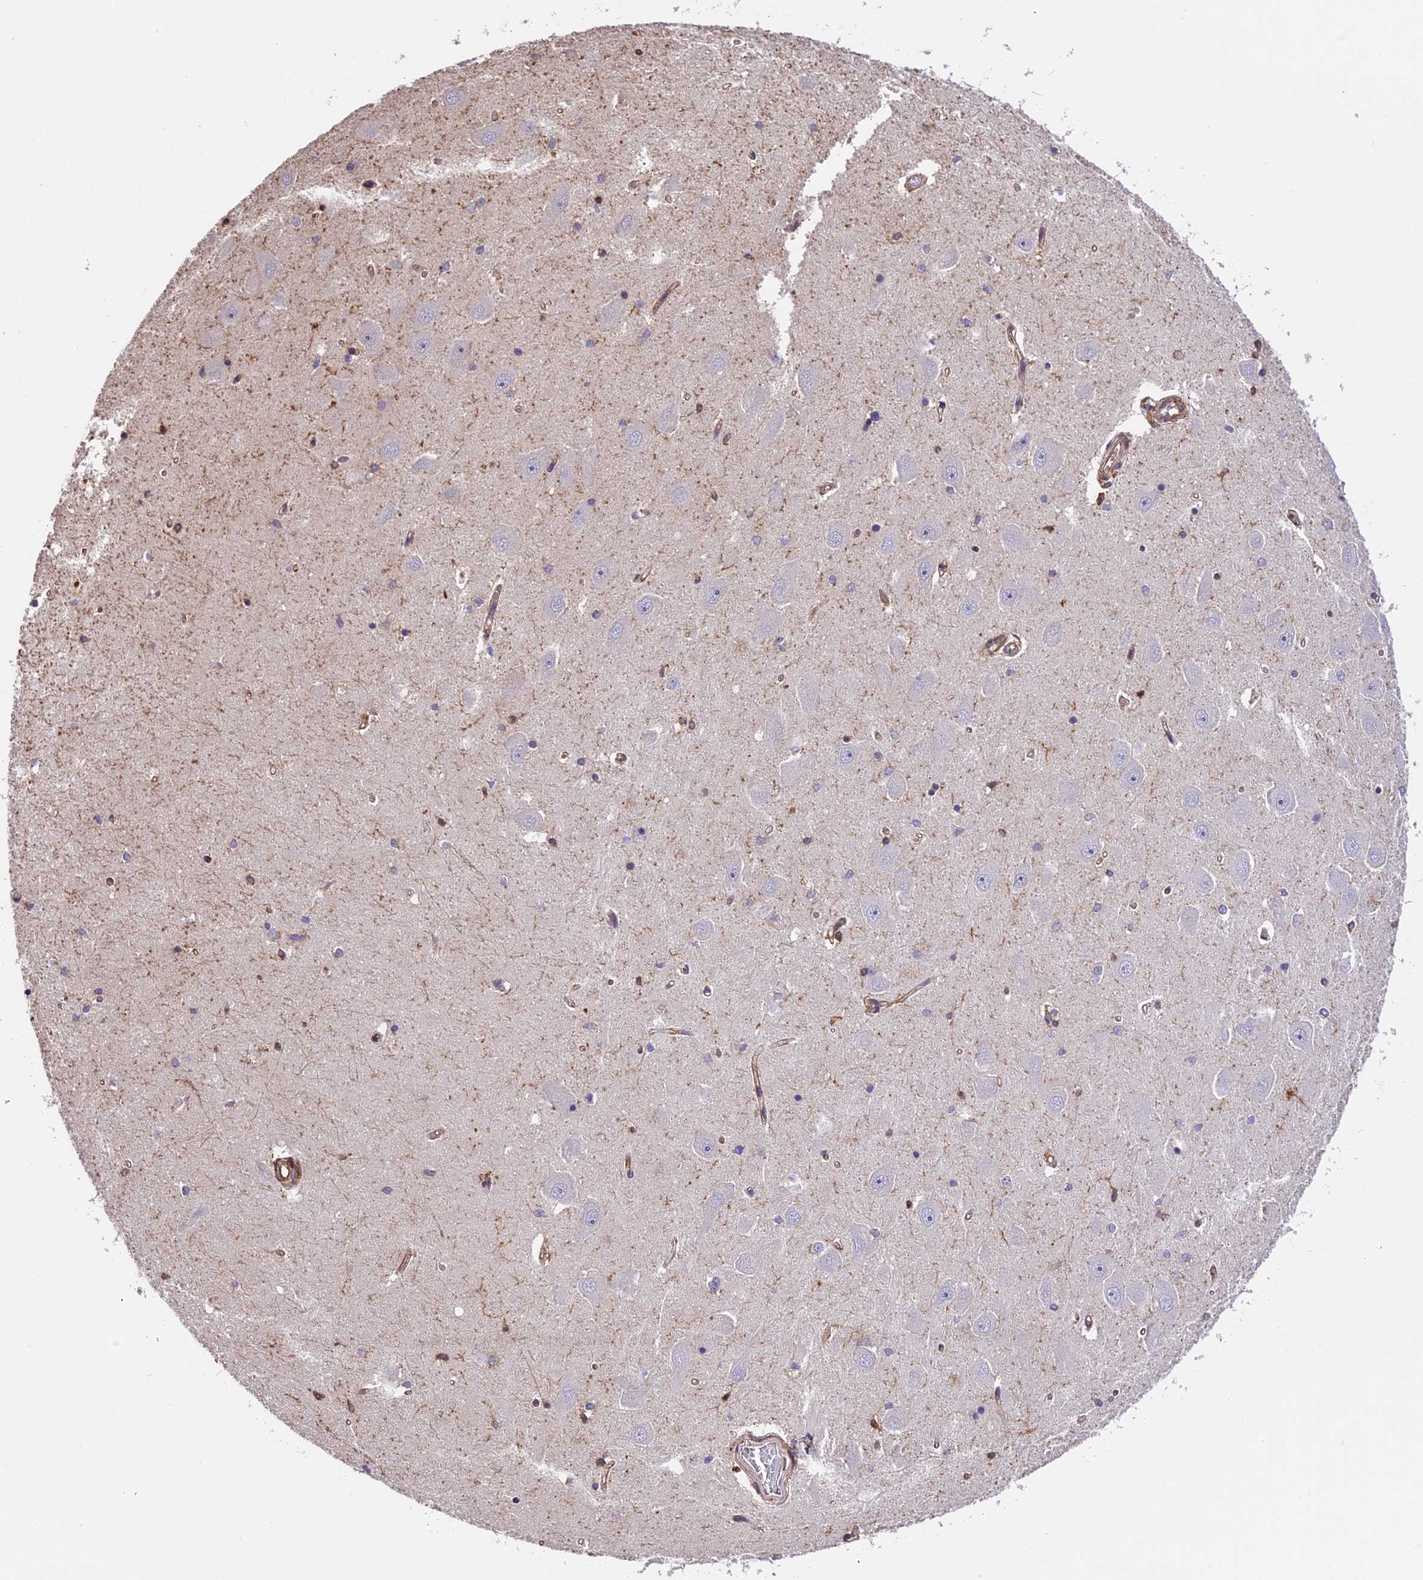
{"staining": {"intensity": "negative", "quantity": "none", "location": "none"}, "tissue": "hippocampus", "cell_type": "Glial cells", "image_type": "normal", "snomed": [{"axis": "morphology", "description": "Normal tissue, NOS"}, {"axis": "topography", "description": "Hippocampus"}], "caption": "This is a photomicrograph of immunohistochemistry staining of unremarkable hippocampus, which shows no staining in glial cells. The staining was performed using DAB (3,3'-diaminobenzidine) to visualize the protein expression in brown, while the nuclei were stained in blue with hematoxylin (Magnification: 20x).", "gene": "HERPUD1", "patient": {"sex": "male", "age": 45}}